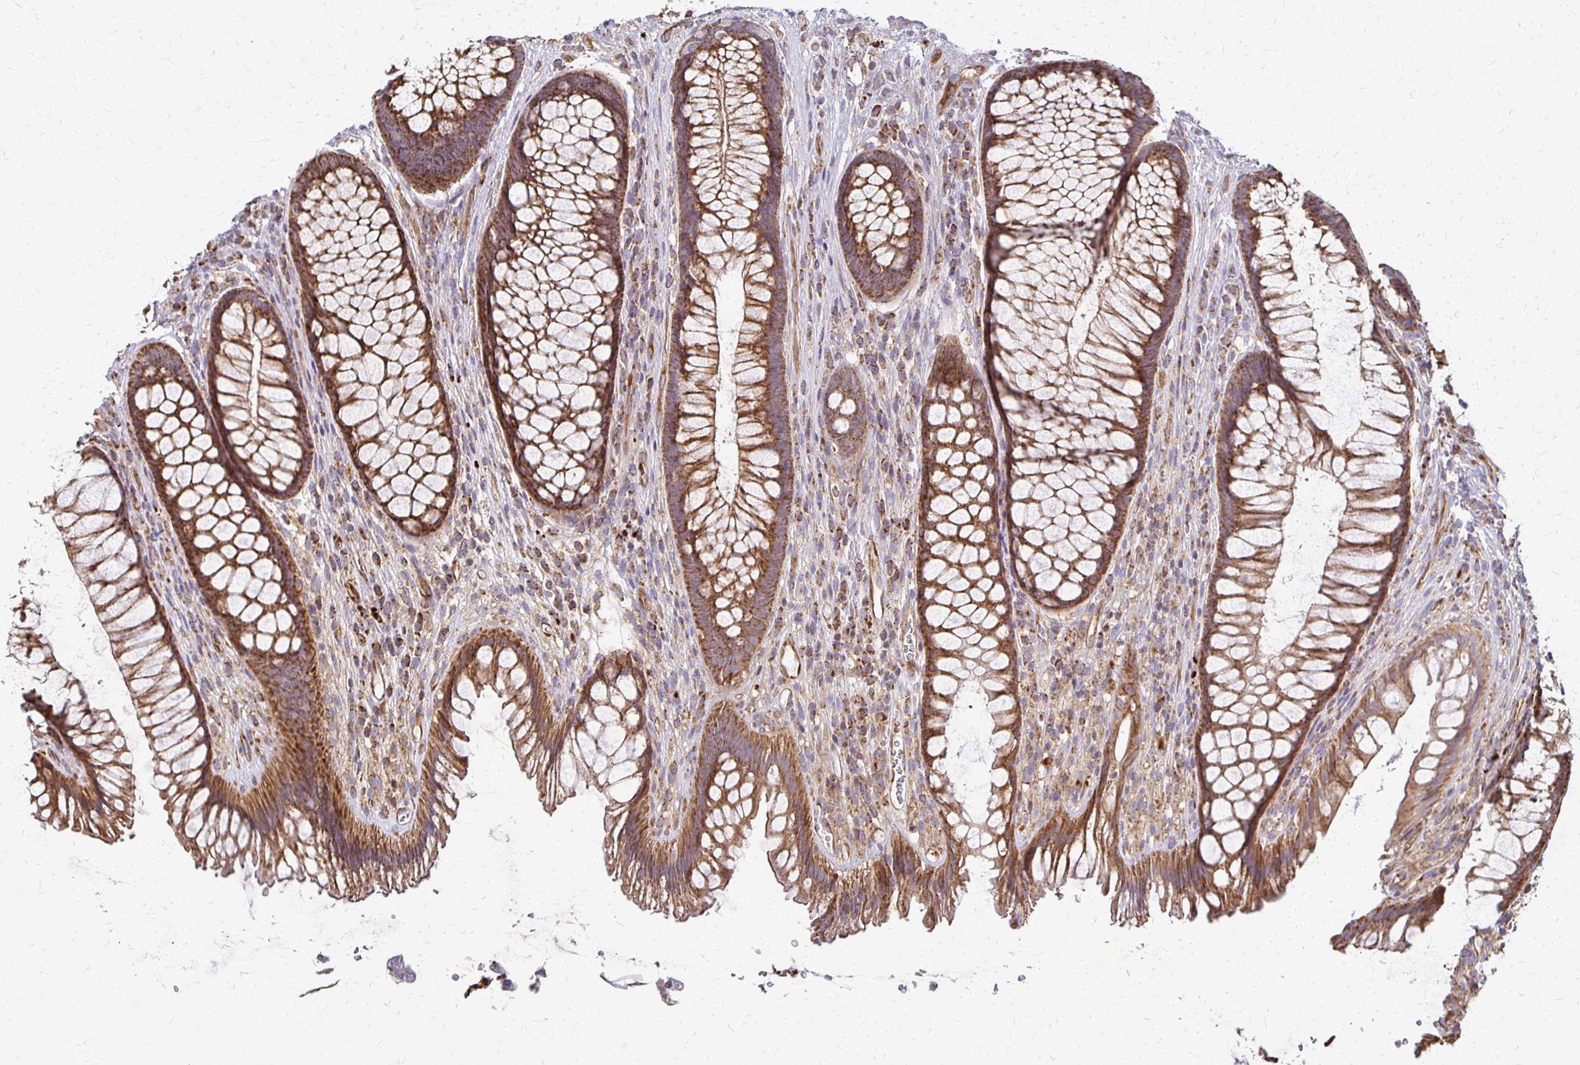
{"staining": {"intensity": "strong", "quantity": ">75%", "location": "cytoplasmic/membranous"}, "tissue": "rectum", "cell_type": "Glandular cells", "image_type": "normal", "snomed": [{"axis": "morphology", "description": "Normal tissue, NOS"}, {"axis": "topography", "description": "Rectum"}], "caption": "Immunohistochemistry (IHC) staining of unremarkable rectum, which reveals high levels of strong cytoplasmic/membranous staining in about >75% of glandular cells indicating strong cytoplasmic/membranous protein positivity. The staining was performed using DAB (brown) for protein detection and nuclei were counterstained in hematoxylin (blue).", "gene": "EIF4EBP2", "patient": {"sex": "male", "age": 53}}